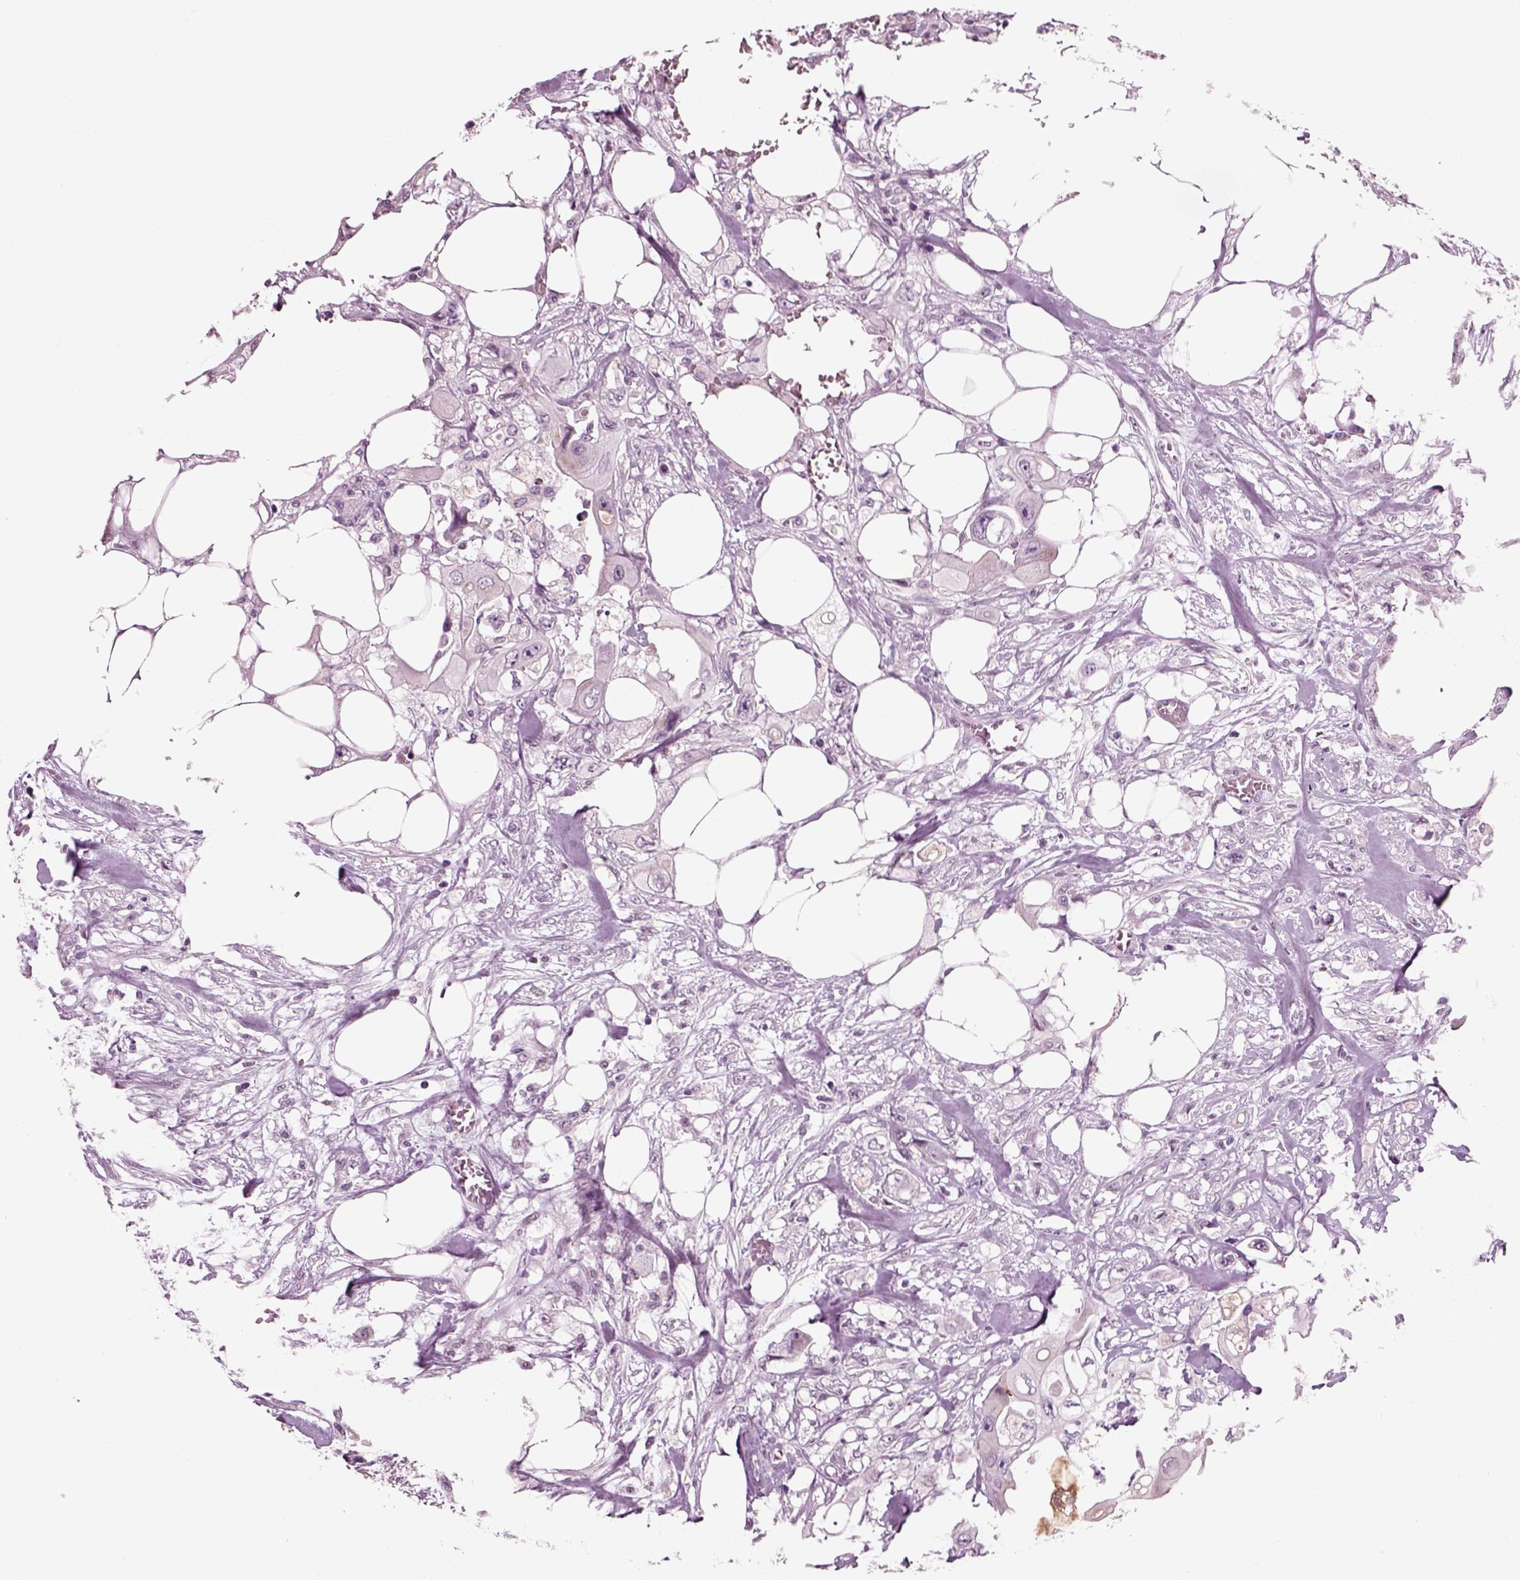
{"staining": {"intensity": "negative", "quantity": "none", "location": "none"}, "tissue": "colorectal cancer", "cell_type": "Tumor cells", "image_type": "cancer", "snomed": [{"axis": "morphology", "description": "Adenocarcinoma, NOS"}, {"axis": "topography", "description": "Rectum"}], "caption": "Immunohistochemical staining of human adenocarcinoma (colorectal) exhibits no significant positivity in tumor cells.", "gene": "CHGB", "patient": {"sex": "male", "age": 63}}